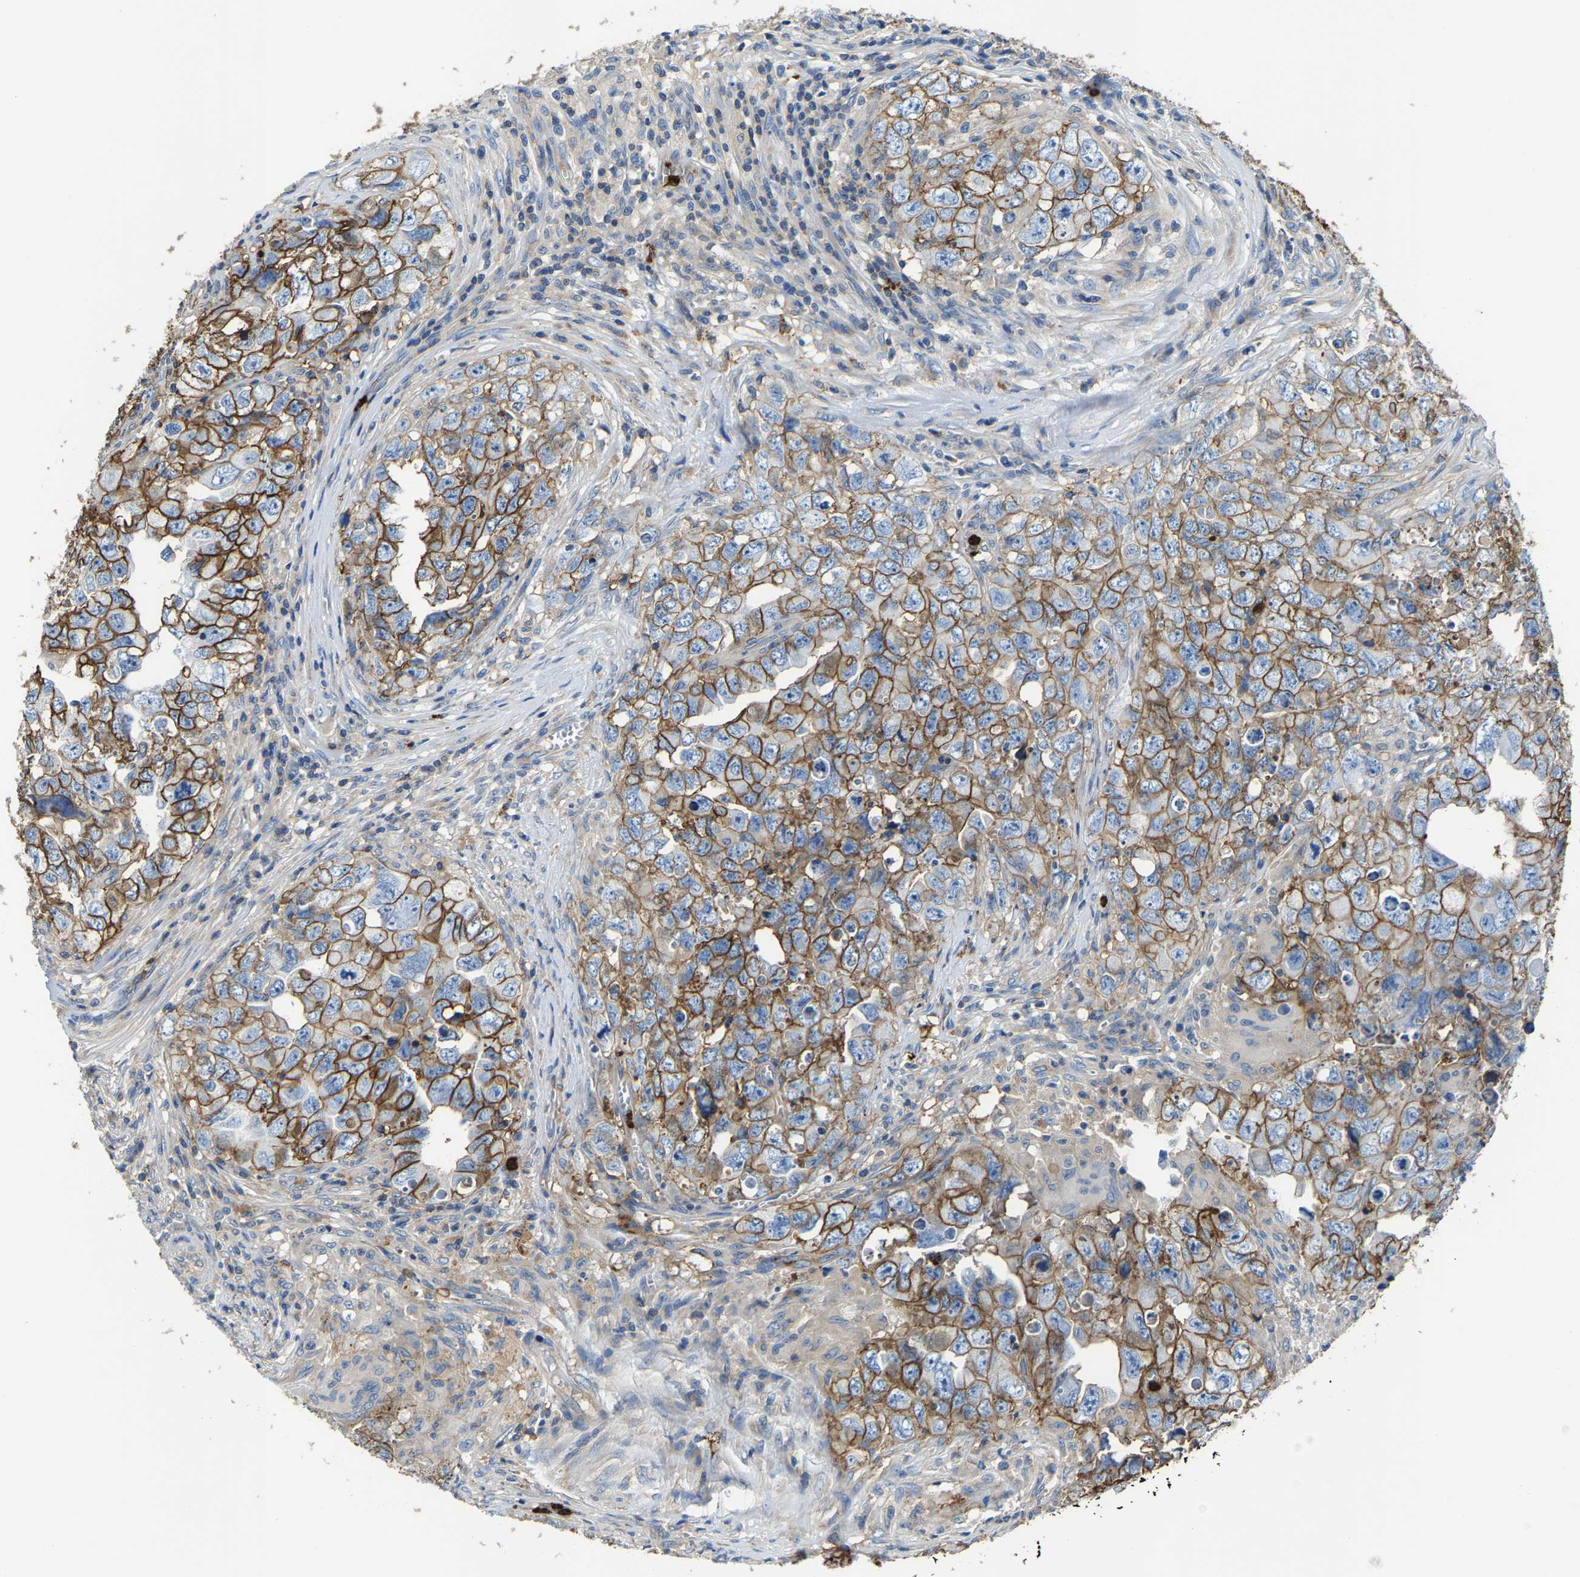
{"staining": {"intensity": "moderate", "quantity": ">75%", "location": "cytoplasmic/membranous"}, "tissue": "testis cancer", "cell_type": "Tumor cells", "image_type": "cancer", "snomed": [{"axis": "morphology", "description": "Seminoma, NOS"}, {"axis": "morphology", "description": "Carcinoma, Embryonal, NOS"}, {"axis": "topography", "description": "Testis"}], "caption": "Testis embryonal carcinoma was stained to show a protein in brown. There is medium levels of moderate cytoplasmic/membranous staining in approximately >75% of tumor cells.", "gene": "TRAF6", "patient": {"sex": "male", "age": 43}}